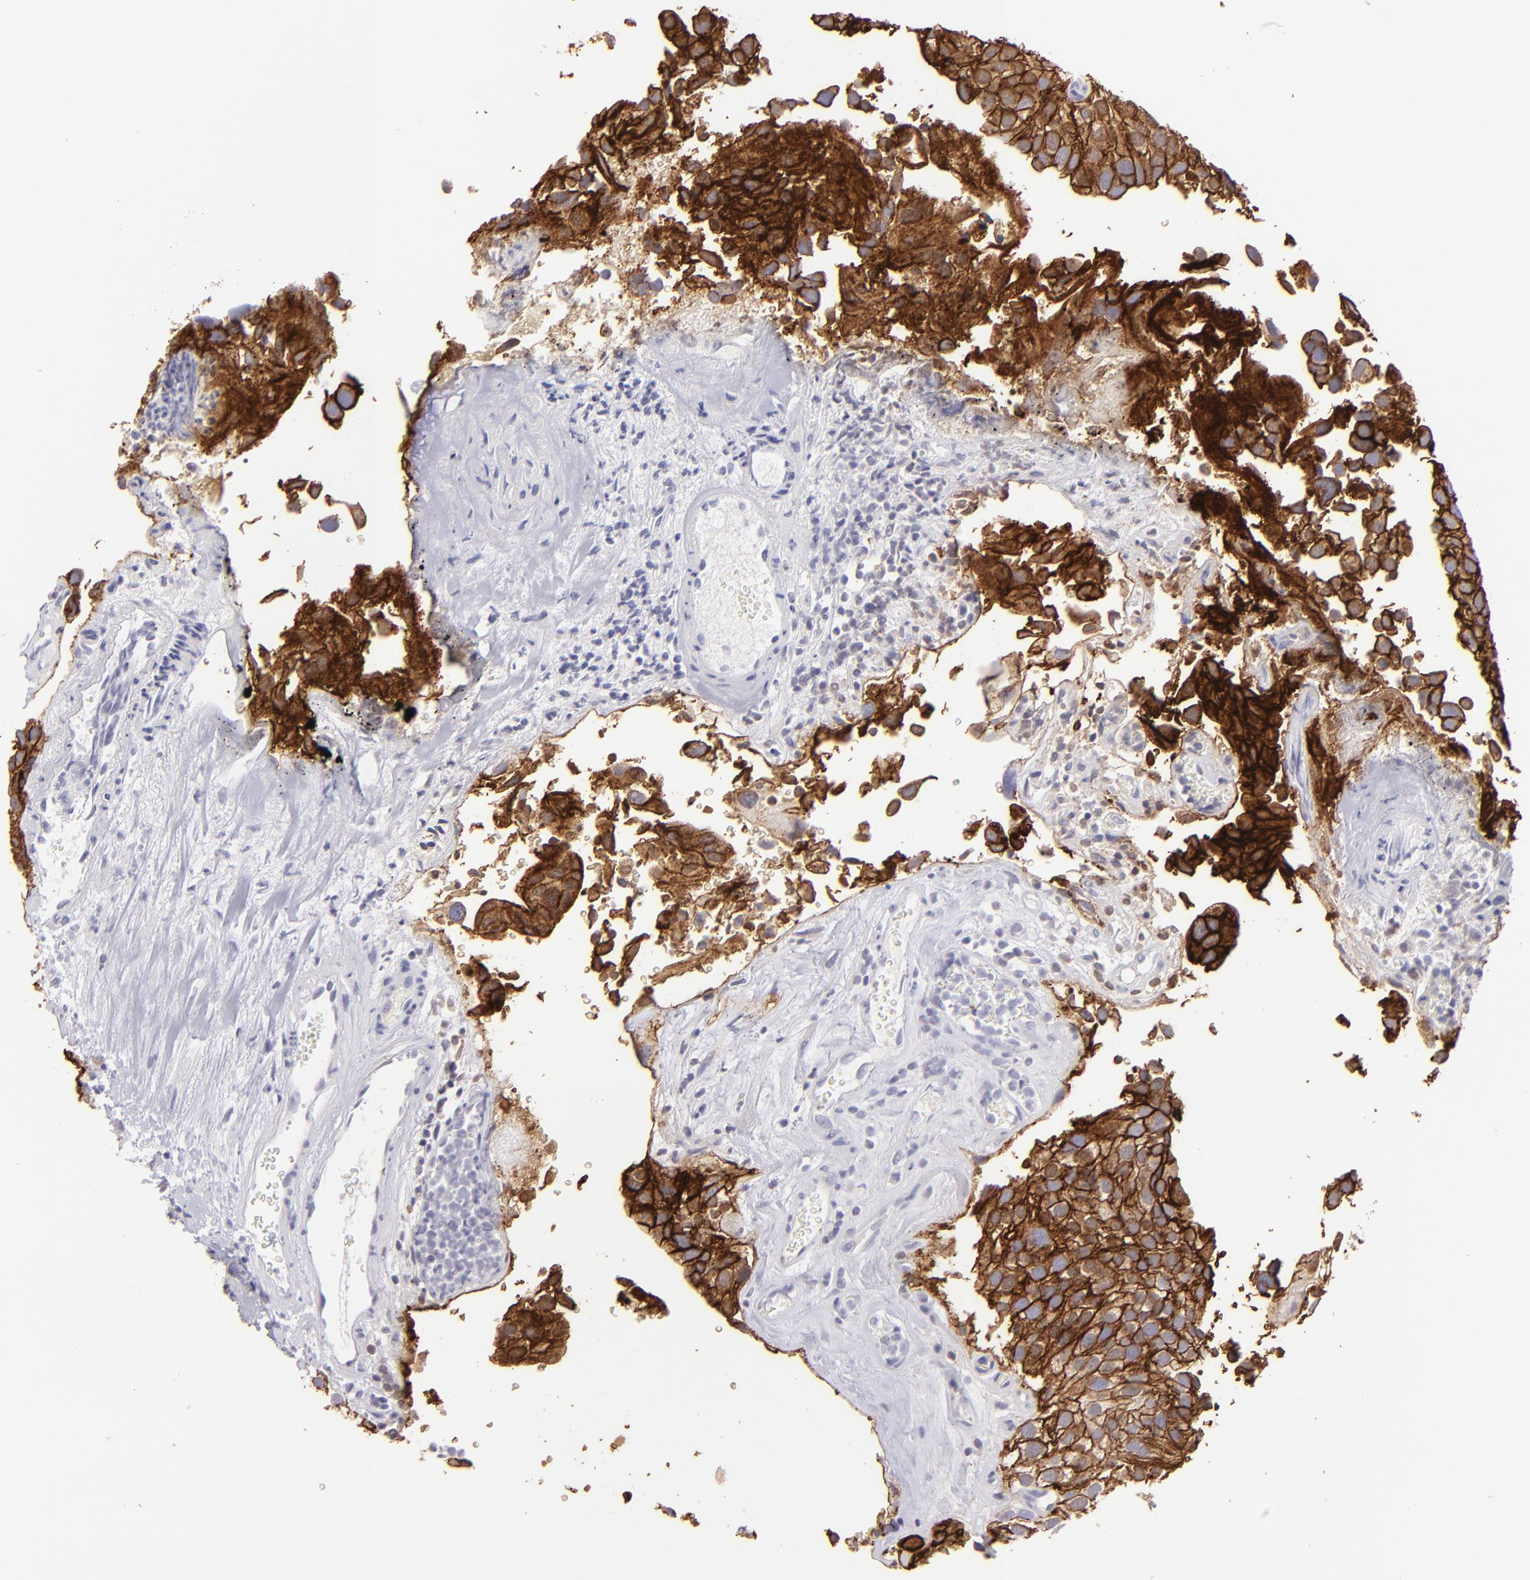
{"staining": {"intensity": "strong", "quantity": ">75%", "location": "cytoplasmic/membranous"}, "tissue": "urothelial cancer", "cell_type": "Tumor cells", "image_type": "cancer", "snomed": [{"axis": "morphology", "description": "Urothelial carcinoma, High grade"}, {"axis": "topography", "description": "Urinary bladder"}], "caption": "Urothelial cancer tissue shows strong cytoplasmic/membranous expression in about >75% of tumor cells, visualized by immunohistochemistry.", "gene": "CLDN4", "patient": {"sex": "male", "age": 72}}